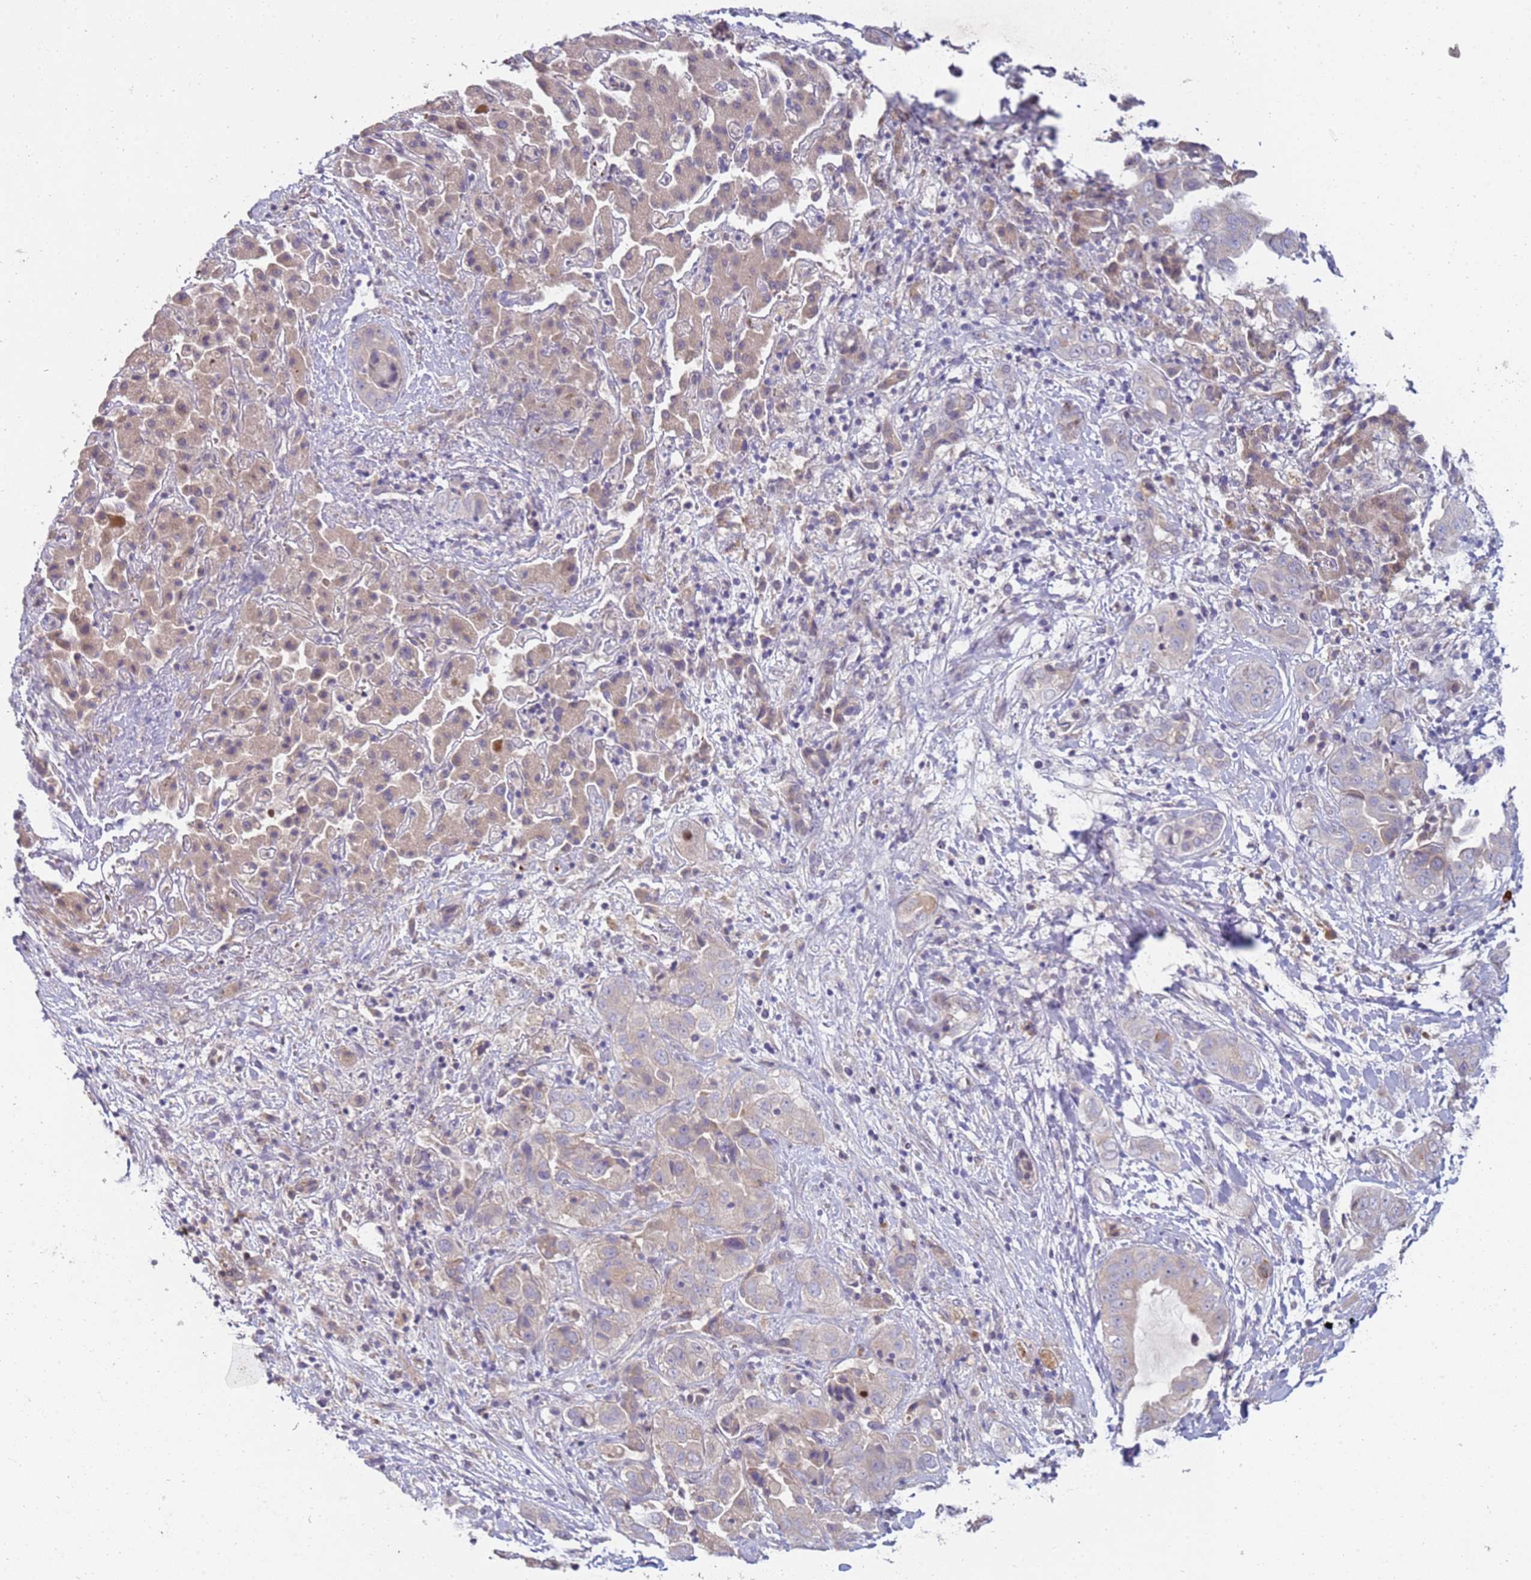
{"staining": {"intensity": "weak", "quantity": "<25%", "location": "cytoplasmic/membranous"}, "tissue": "liver cancer", "cell_type": "Tumor cells", "image_type": "cancer", "snomed": [{"axis": "morphology", "description": "Cholangiocarcinoma"}, {"axis": "topography", "description": "Liver"}], "caption": "Protein analysis of liver cholangiocarcinoma displays no significant staining in tumor cells. (Brightfield microscopy of DAB (3,3'-diaminobenzidine) IHC at high magnification).", "gene": "NMUR2", "patient": {"sex": "female", "age": 52}}